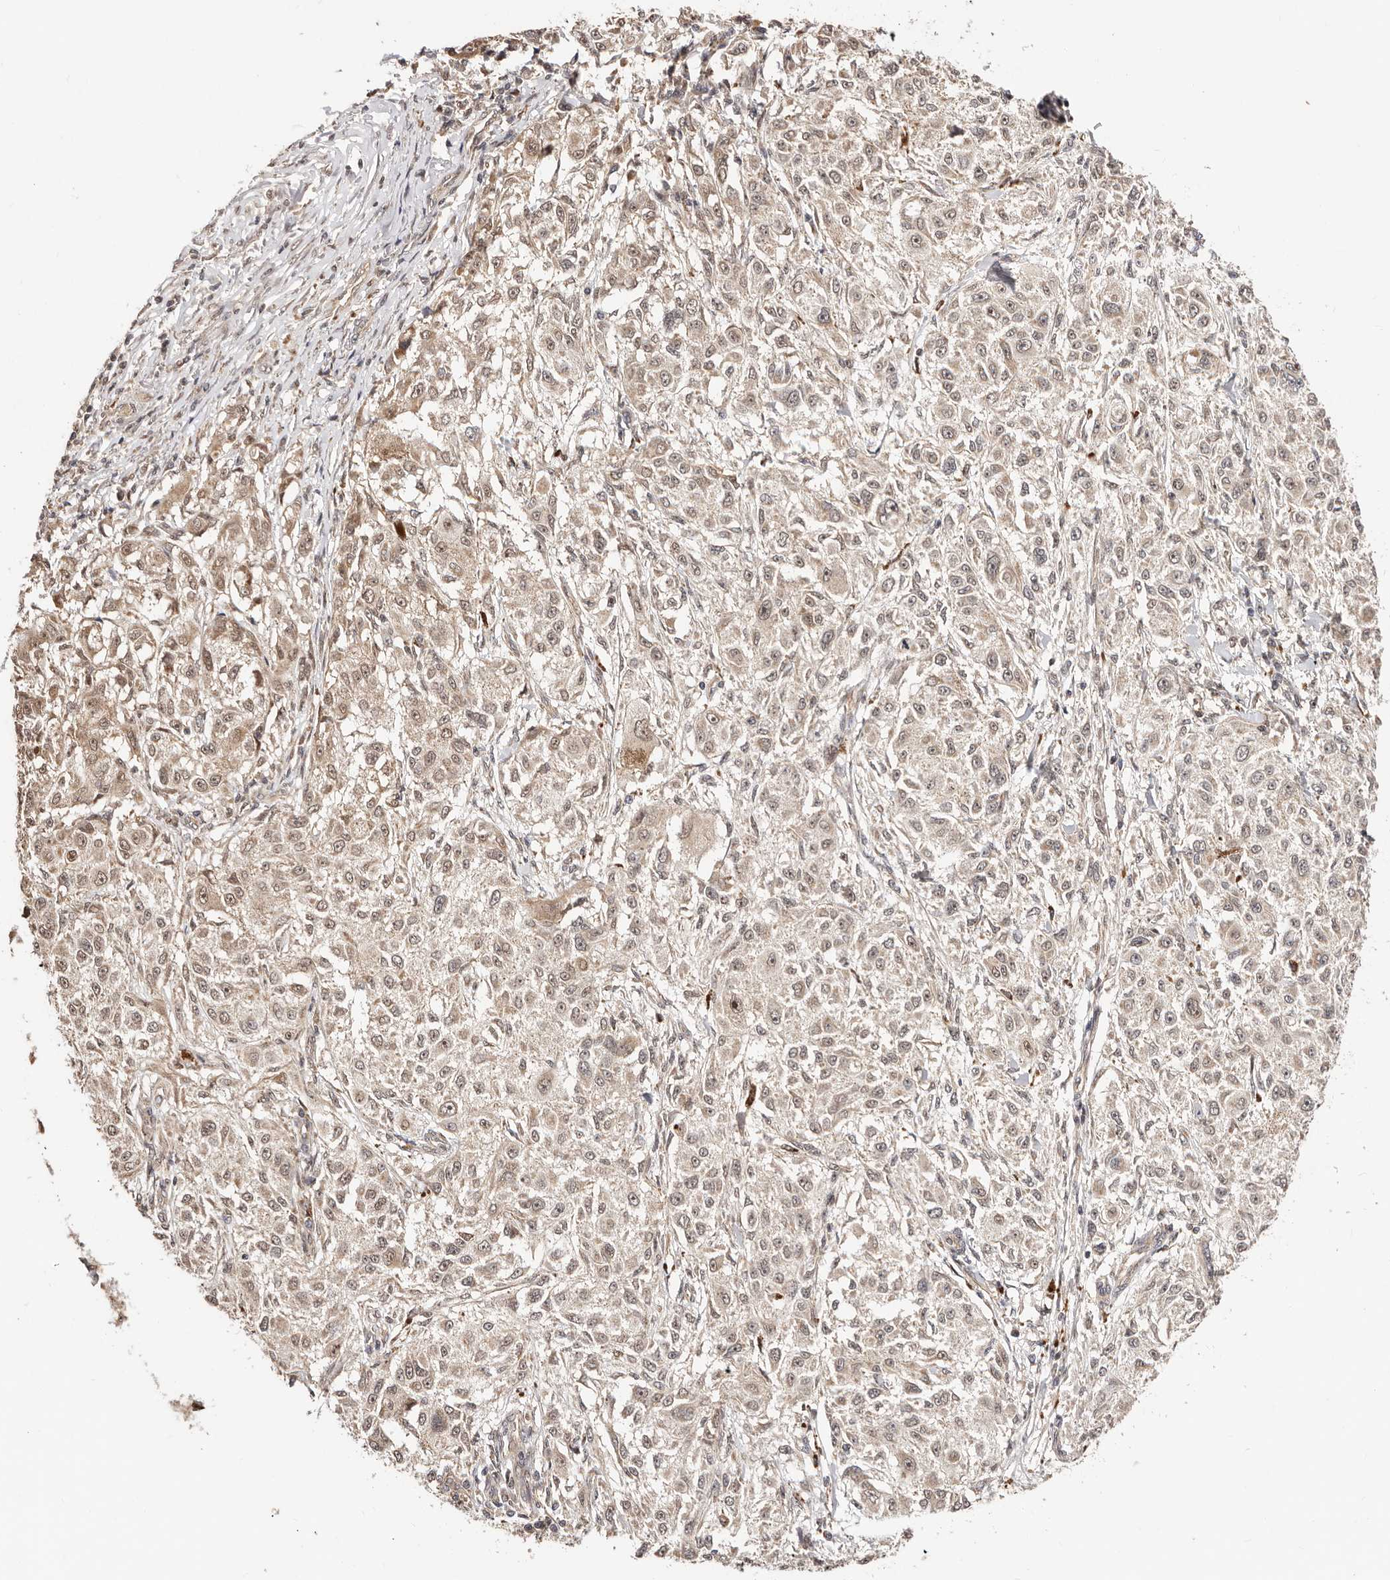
{"staining": {"intensity": "moderate", "quantity": "25%-75%", "location": "cytoplasmic/membranous,nuclear"}, "tissue": "melanoma", "cell_type": "Tumor cells", "image_type": "cancer", "snomed": [{"axis": "morphology", "description": "Necrosis, NOS"}, {"axis": "morphology", "description": "Malignant melanoma, NOS"}, {"axis": "topography", "description": "Skin"}], "caption": "Immunohistochemical staining of melanoma reveals moderate cytoplasmic/membranous and nuclear protein positivity in about 25%-75% of tumor cells. The staining is performed using DAB brown chromogen to label protein expression. The nuclei are counter-stained blue using hematoxylin.", "gene": "CTNNBL1", "patient": {"sex": "female", "age": 87}}